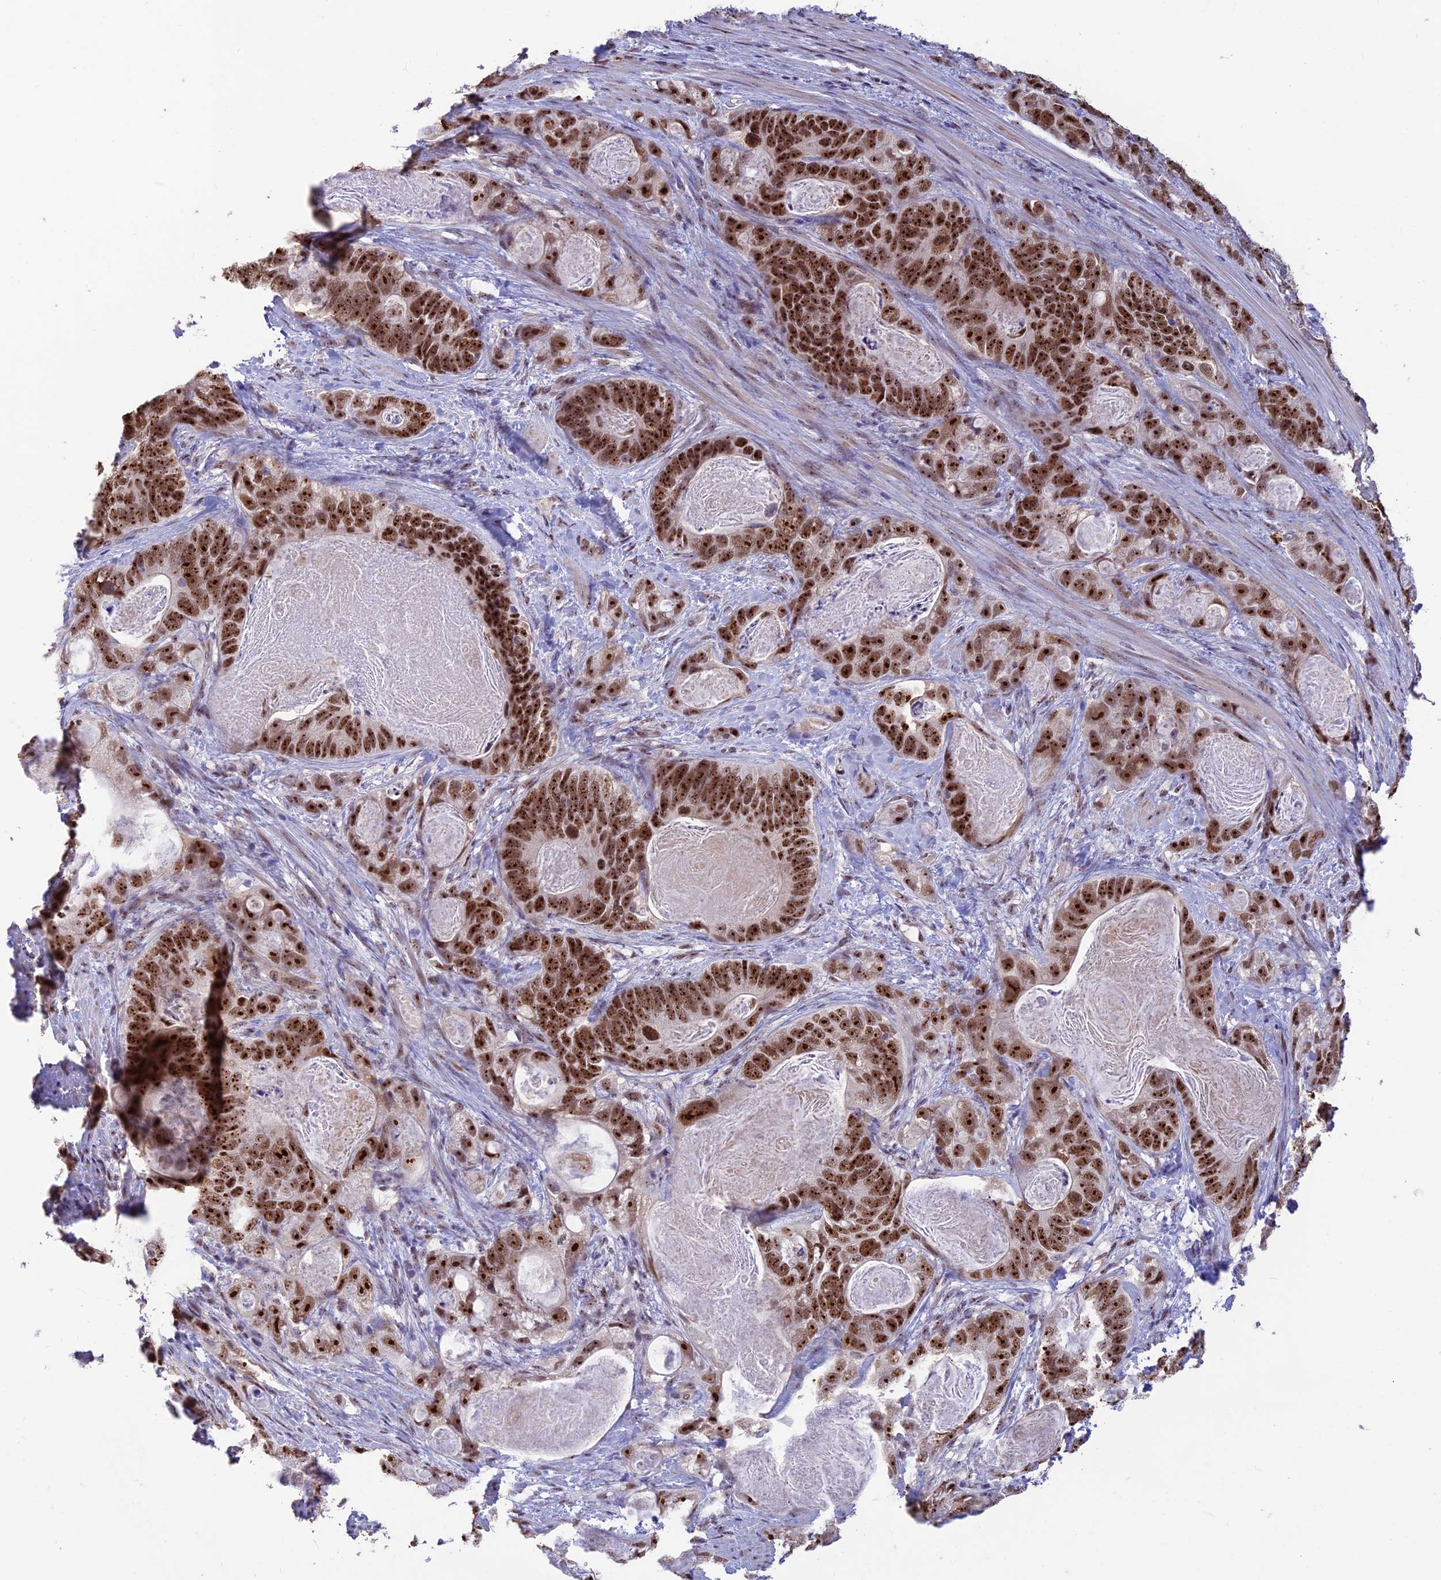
{"staining": {"intensity": "strong", "quantity": ">75%", "location": "nuclear"}, "tissue": "stomach cancer", "cell_type": "Tumor cells", "image_type": "cancer", "snomed": [{"axis": "morphology", "description": "Normal tissue, NOS"}, {"axis": "morphology", "description": "Adenocarcinoma, NOS"}, {"axis": "topography", "description": "Stomach"}], "caption": "An immunohistochemistry image of neoplastic tissue is shown. Protein staining in brown shows strong nuclear positivity in adenocarcinoma (stomach) within tumor cells.", "gene": "POLR1G", "patient": {"sex": "female", "age": 89}}